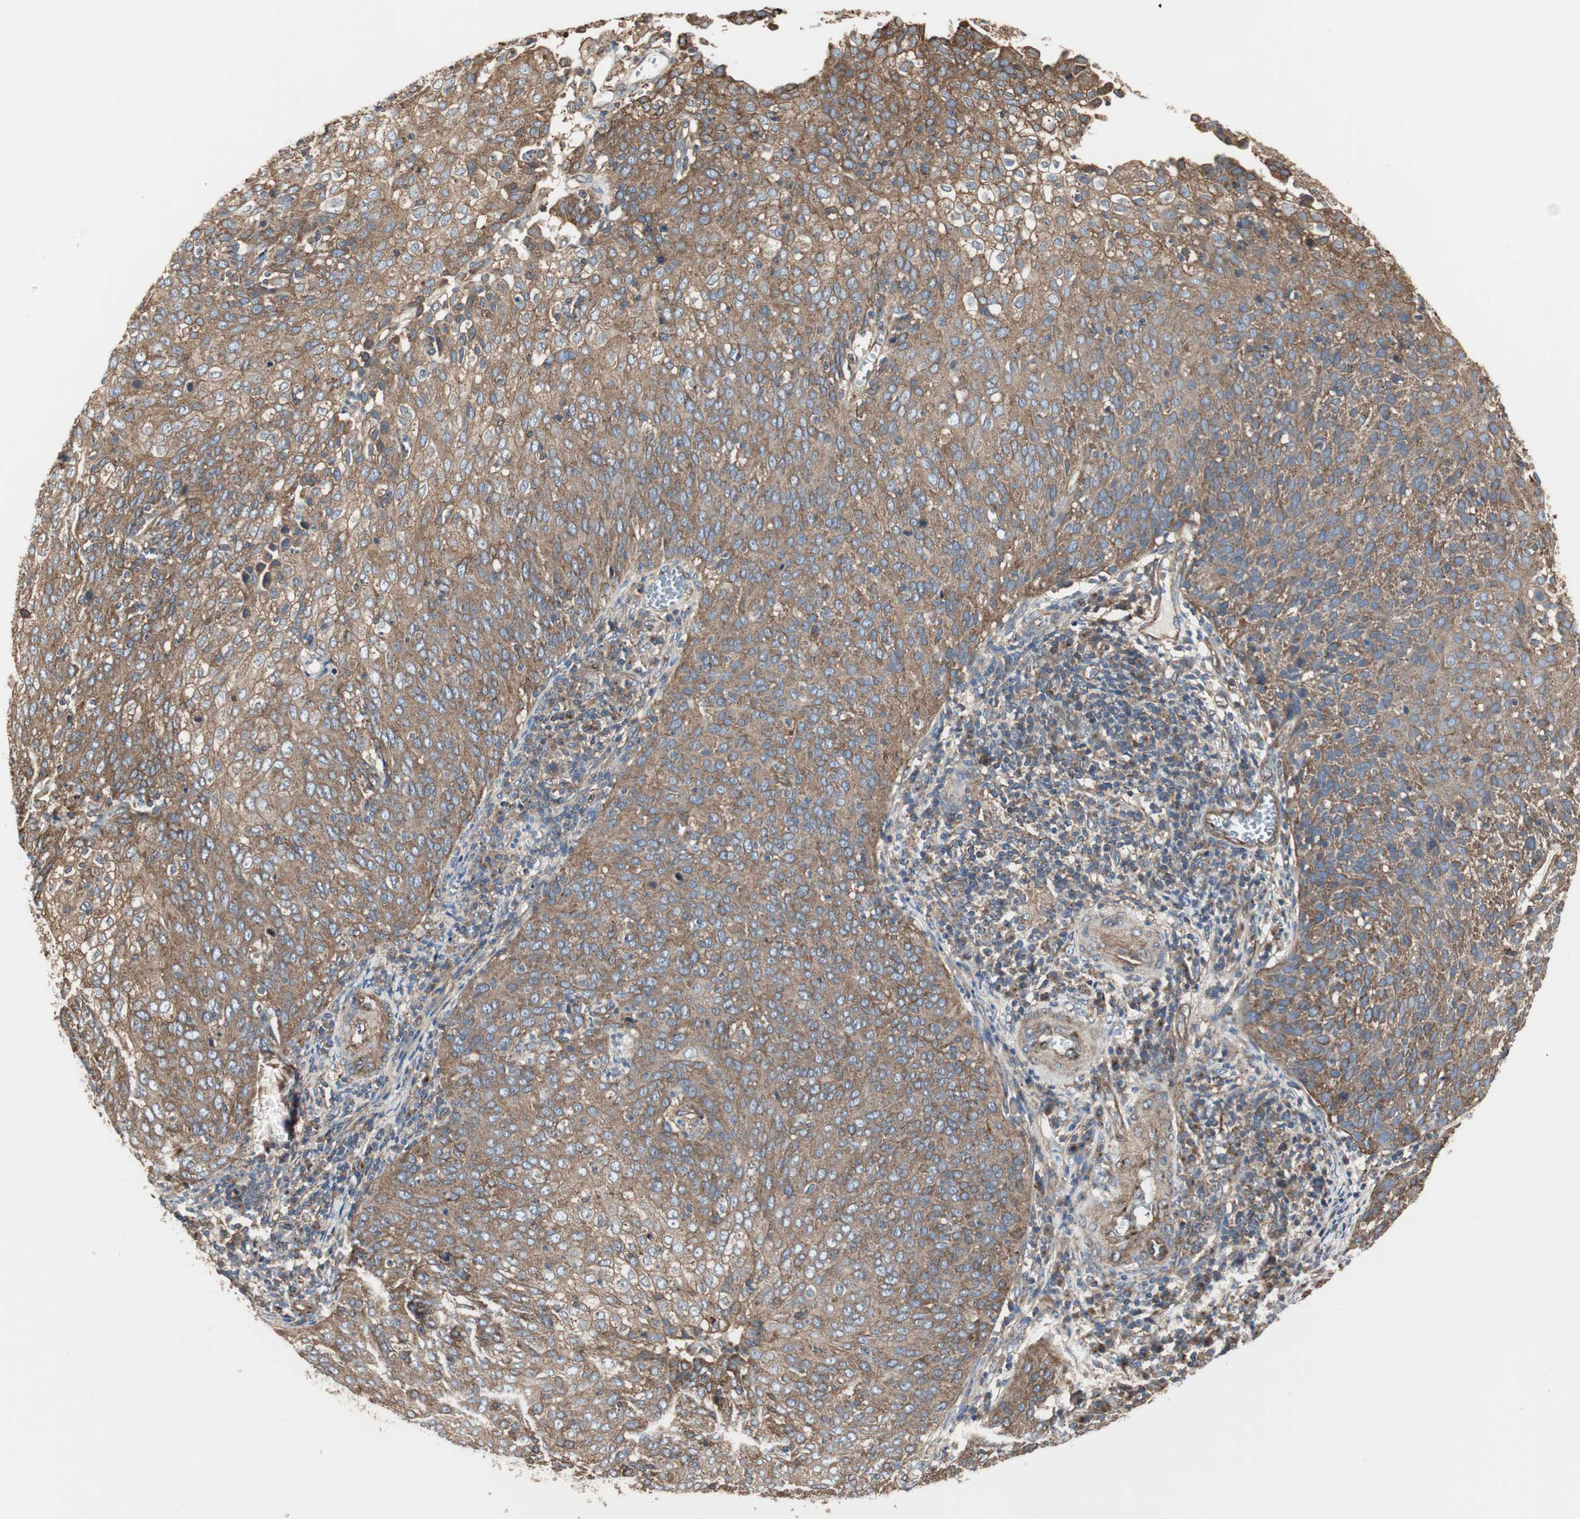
{"staining": {"intensity": "moderate", "quantity": ">75%", "location": "cytoplasmic/membranous"}, "tissue": "cervical cancer", "cell_type": "Tumor cells", "image_type": "cancer", "snomed": [{"axis": "morphology", "description": "Squamous cell carcinoma, NOS"}, {"axis": "topography", "description": "Cervix"}], "caption": "Squamous cell carcinoma (cervical) was stained to show a protein in brown. There is medium levels of moderate cytoplasmic/membranous positivity in about >75% of tumor cells. (Stains: DAB (3,3'-diaminobenzidine) in brown, nuclei in blue, Microscopy: brightfield microscopy at high magnification).", "gene": "H6PD", "patient": {"sex": "female", "age": 38}}